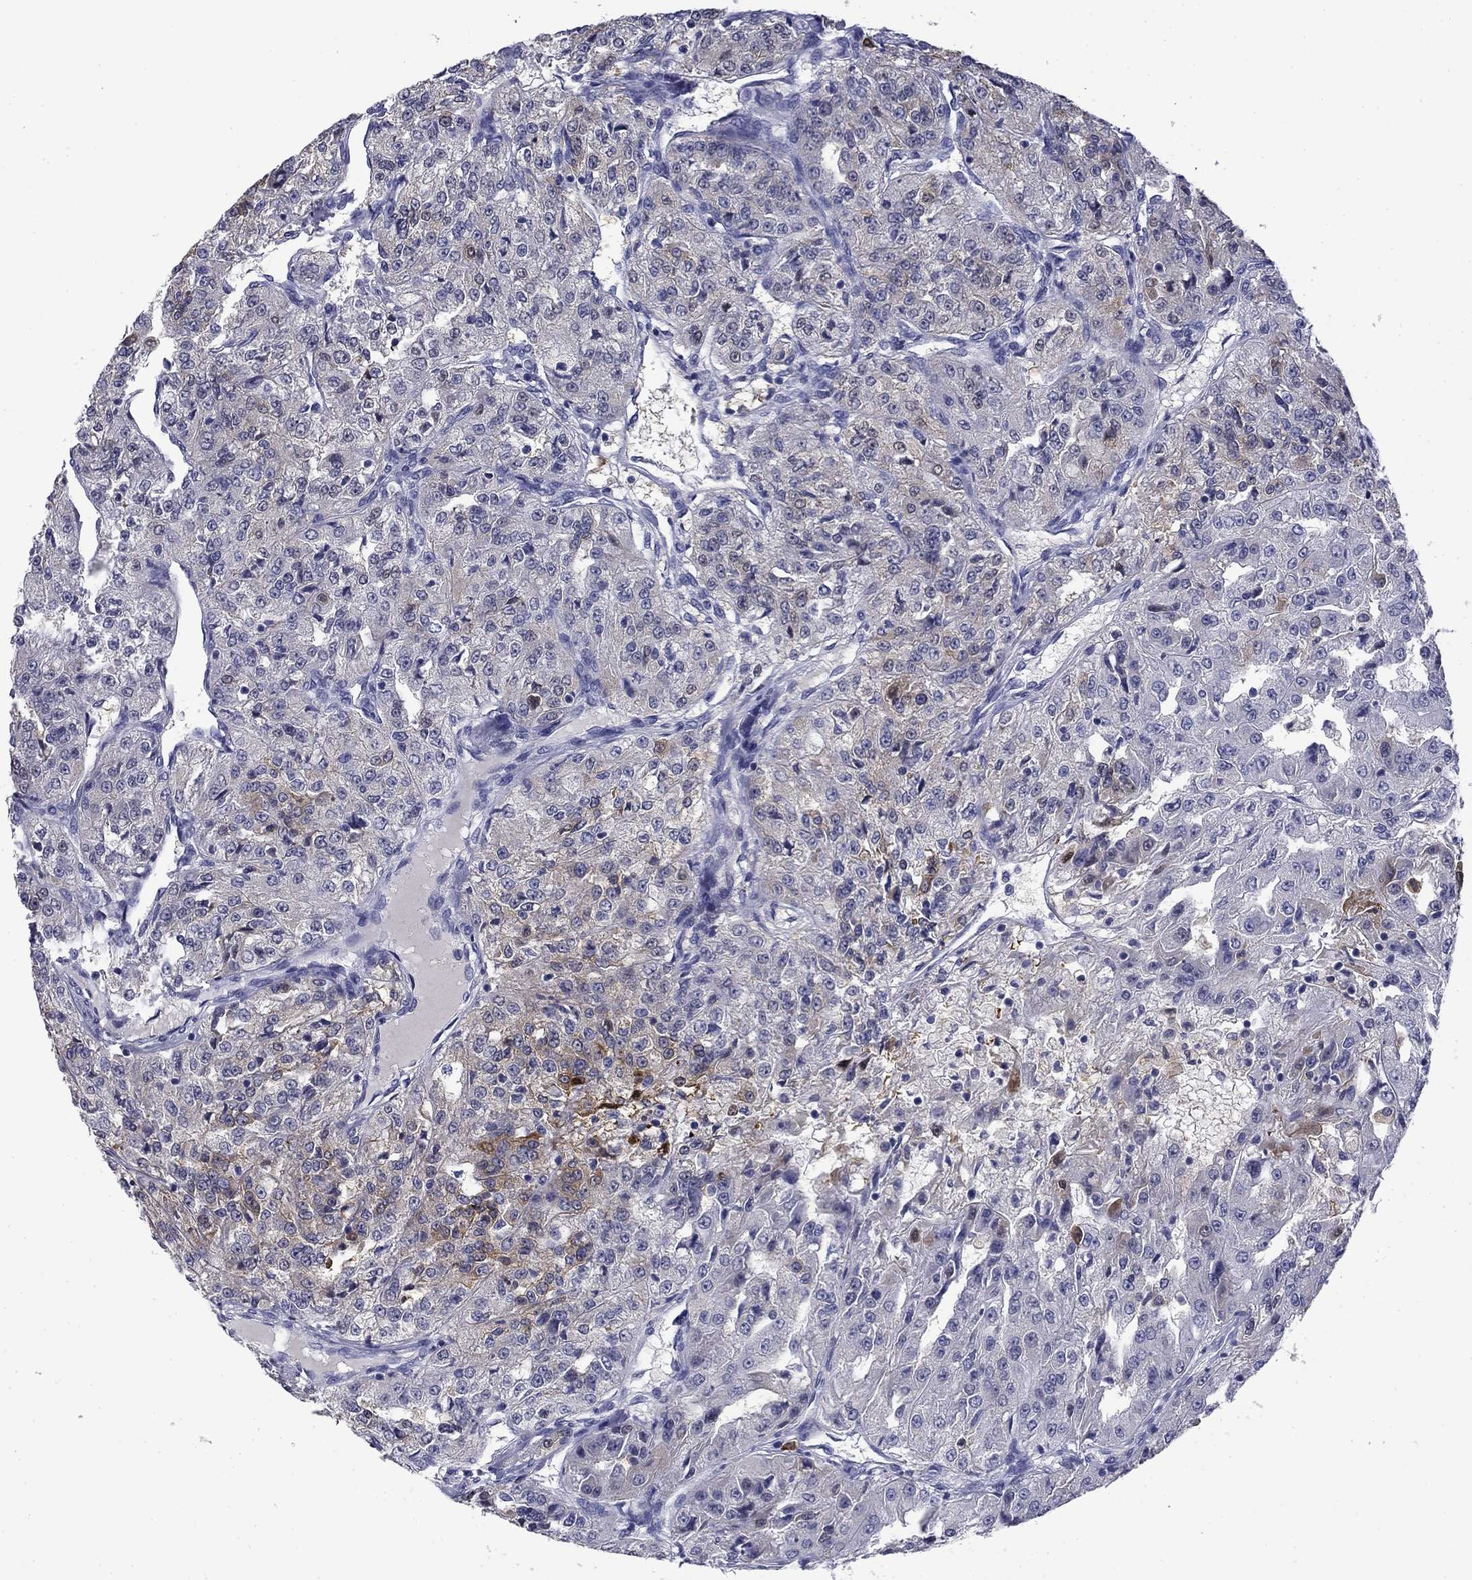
{"staining": {"intensity": "negative", "quantity": "none", "location": "none"}, "tissue": "renal cancer", "cell_type": "Tumor cells", "image_type": "cancer", "snomed": [{"axis": "morphology", "description": "Adenocarcinoma, NOS"}, {"axis": "topography", "description": "Kidney"}], "caption": "Renal adenocarcinoma was stained to show a protein in brown. There is no significant positivity in tumor cells.", "gene": "BCL2L14", "patient": {"sex": "female", "age": 63}}